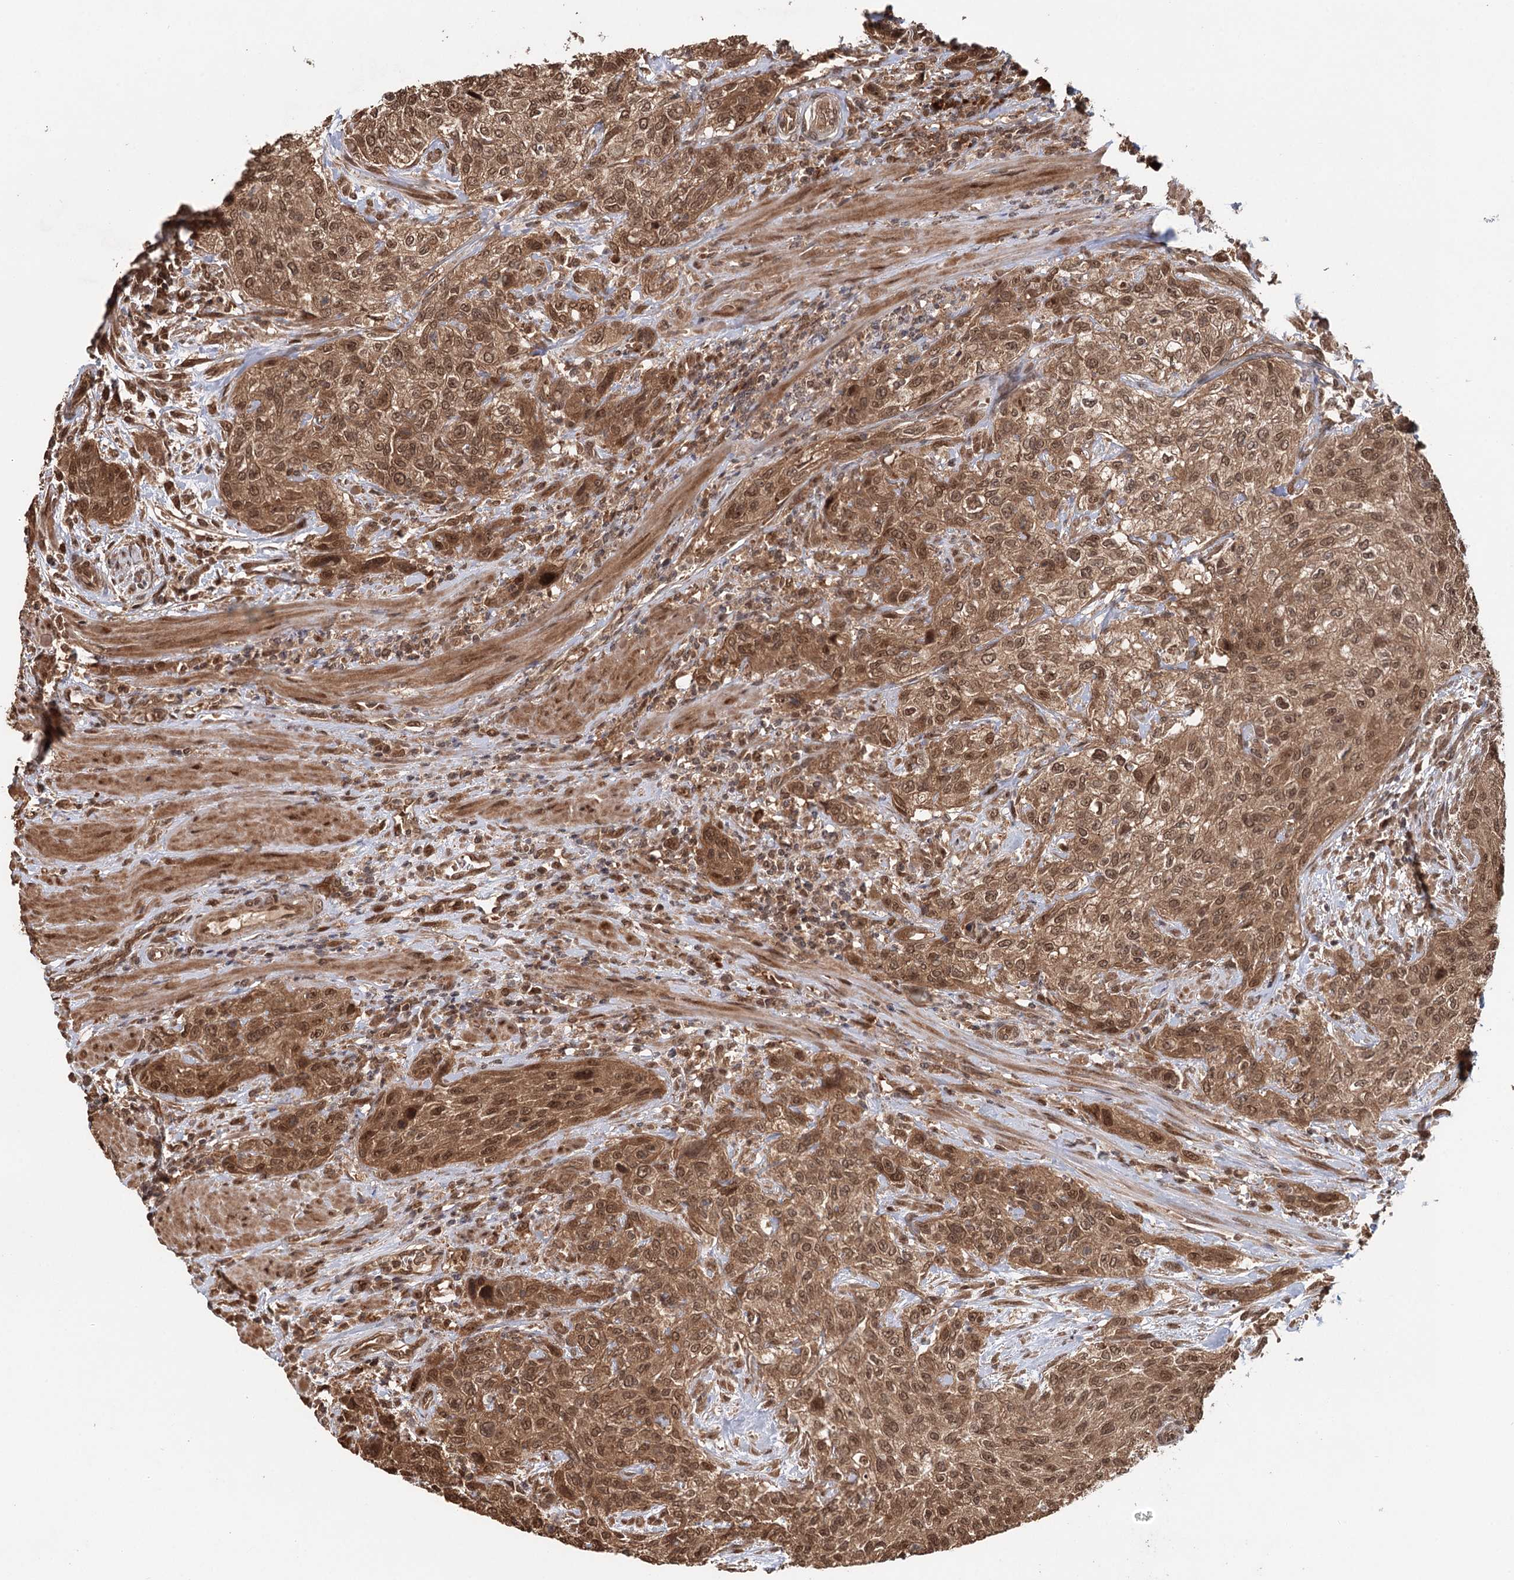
{"staining": {"intensity": "moderate", "quantity": ">75%", "location": "cytoplasmic/membranous,nuclear"}, "tissue": "urothelial cancer", "cell_type": "Tumor cells", "image_type": "cancer", "snomed": [{"axis": "morphology", "description": "Normal tissue, NOS"}, {"axis": "morphology", "description": "Urothelial carcinoma, NOS"}, {"axis": "topography", "description": "Urinary bladder"}, {"axis": "topography", "description": "Peripheral nerve tissue"}], "caption": "DAB immunohistochemical staining of human transitional cell carcinoma reveals moderate cytoplasmic/membranous and nuclear protein staining in approximately >75% of tumor cells.", "gene": "N6AMT1", "patient": {"sex": "male", "age": 35}}